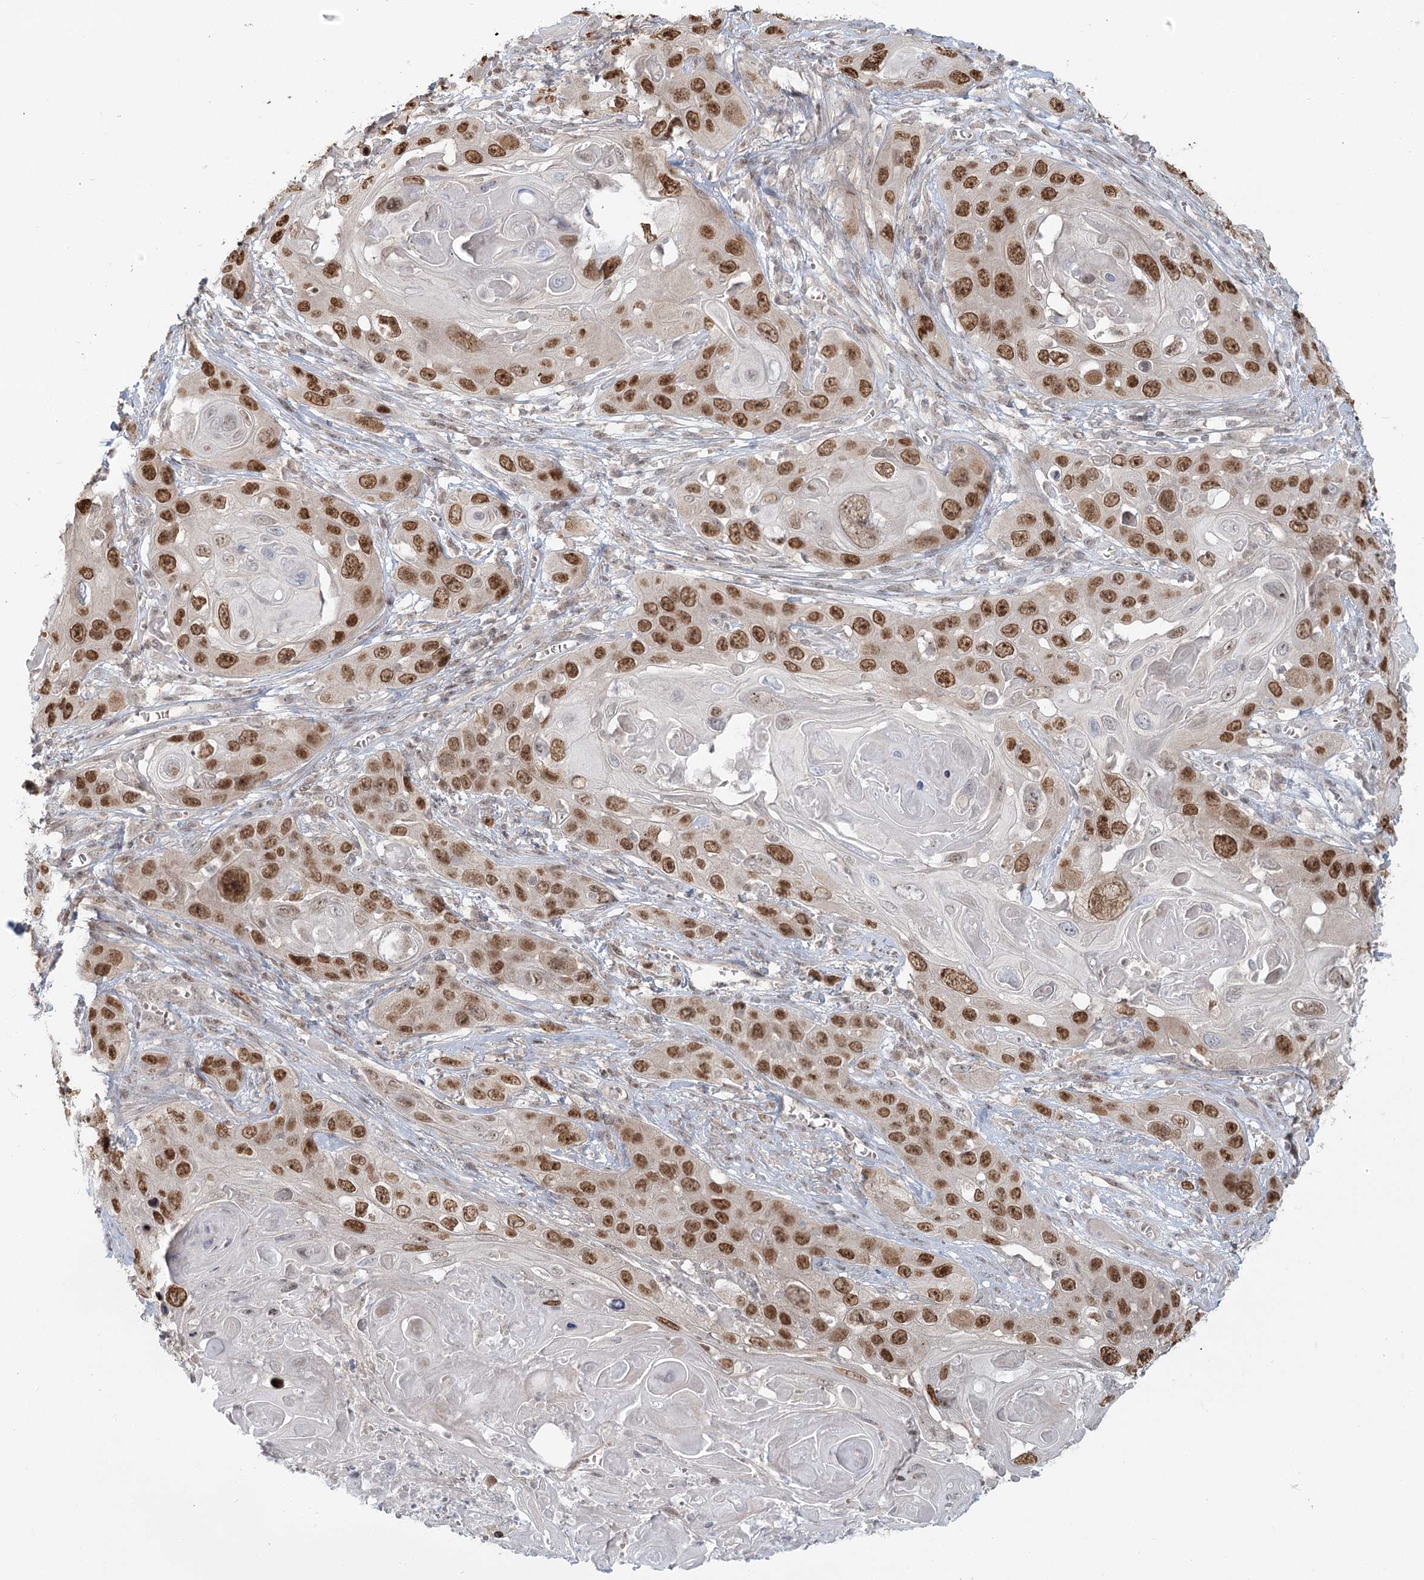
{"staining": {"intensity": "strong", "quantity": ">75%", "location": "nuclear"}, "tissue": "skin cancer", "cell_type": "Tumor cells", "image_type": "cancer", "snomed": [{"axis": "morphology", "description": "Squamous cell carcinoma, NOS"}, {"axis": "topography", "description": "Skin"}], "caption": "Squamous cell carcinoma (skin) tissue exhibits strong nuclear positivity in approximately >75% of tumor cells, visualized by immunohistochemistry. (DAB = brown stain, brightfield microscopy at high magnification).", "gene": "R3HCC1L", "patient": {"sex": "male", "age": 55}}